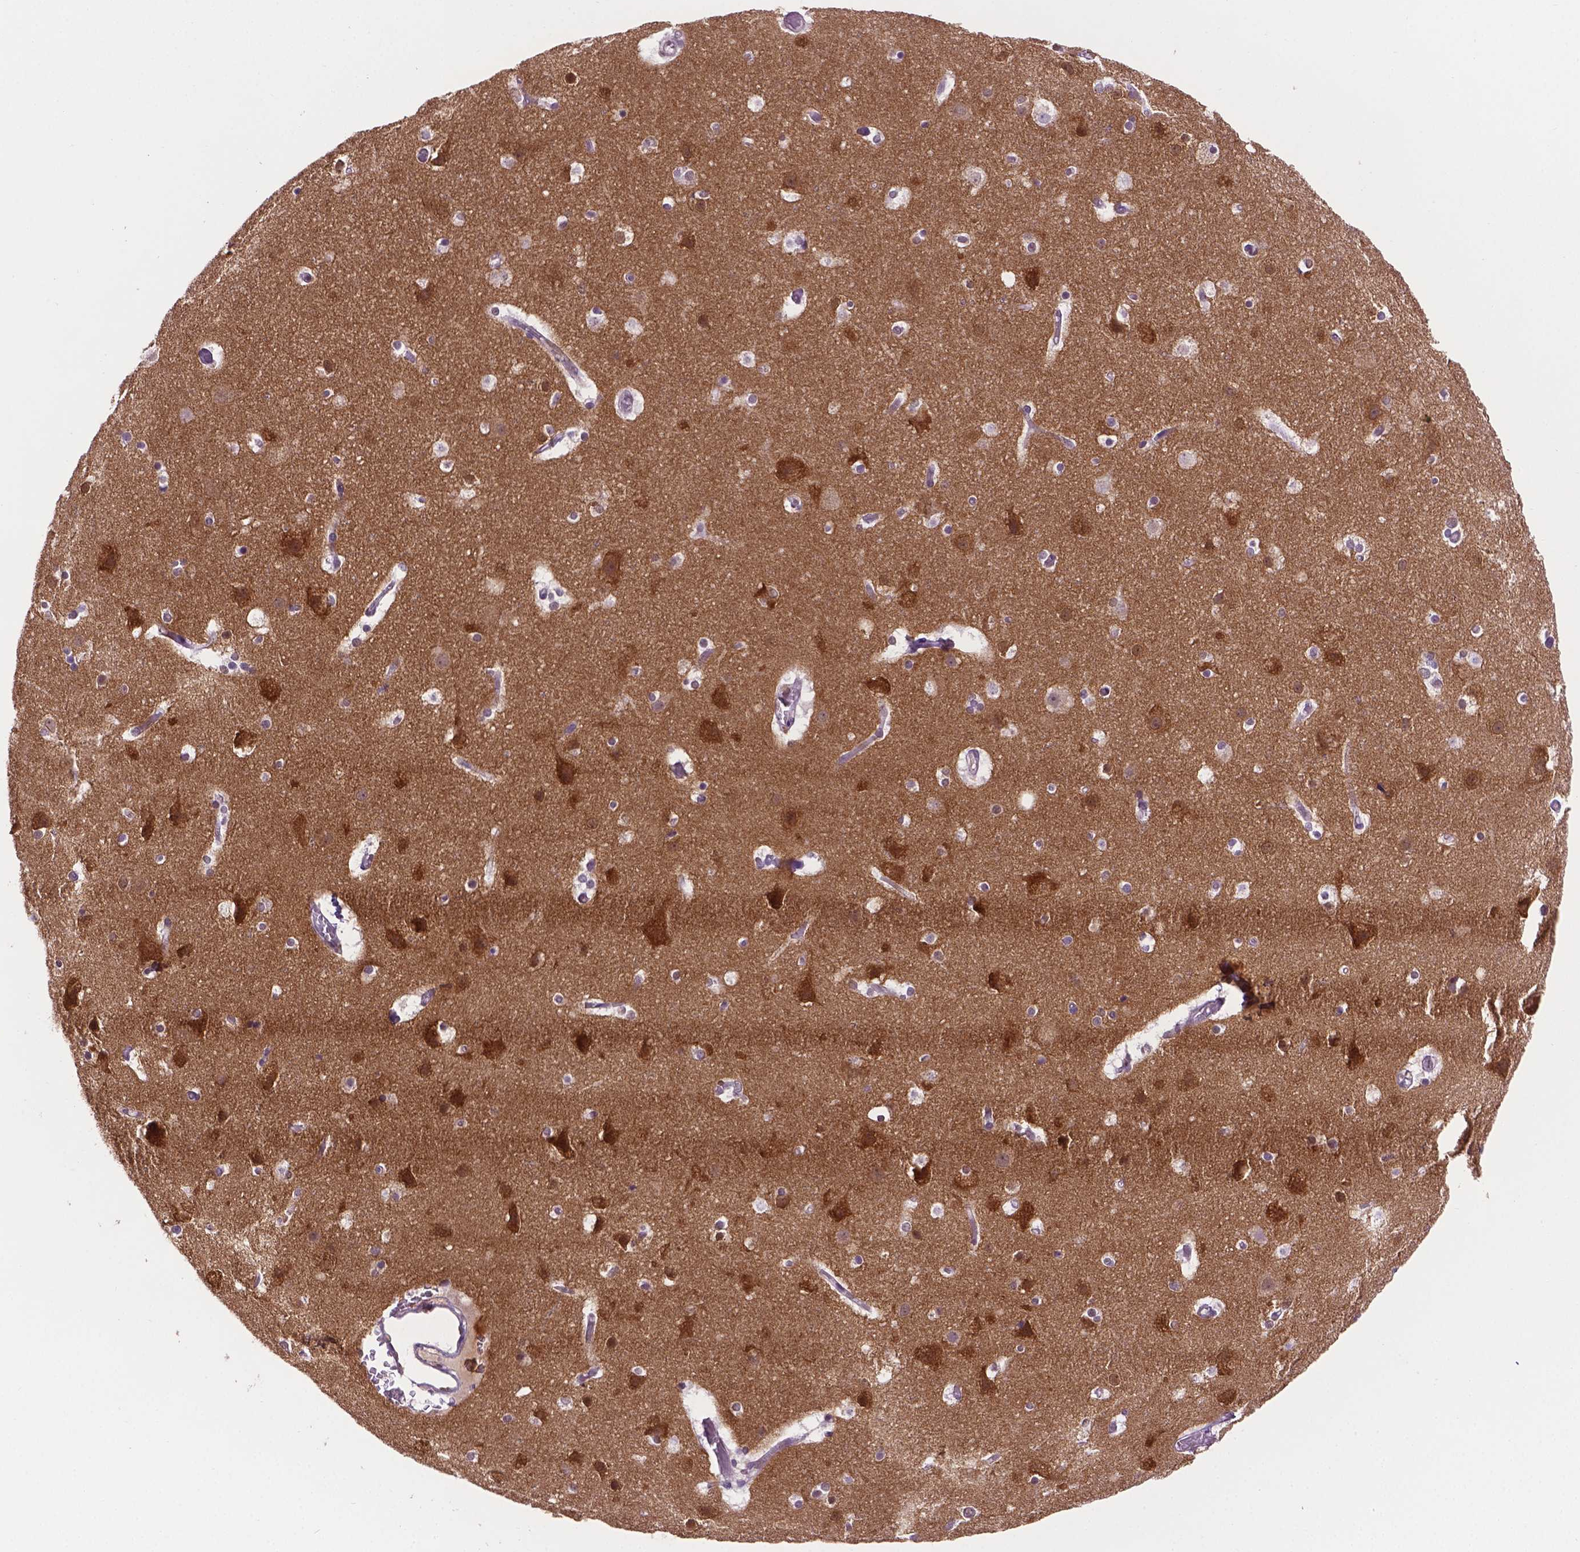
{"staining": {"intensity": "weak", "quantity": "25%-75%", "location": "cytoplasmic/membranous"}, "tissue": "cerebral cortex", "cell_type": "Endothelial cells", "image_type": "normal", "snomed": [{"axis": "morphology", "description": "Normal tissue, NOS"}, {"axis": "topography", "description": "Cerebral cortex"}], "caption": "Immunohistochemistry photomicrograph of normal cerebral cortex stained for a protein (brown), which exhibits low levels of weak cytoplasmic/membranous staining in approximately 25%-75% of endothelial cells.", "gene": "ABI2", "patient": {"sex": "female", "age": 52}}